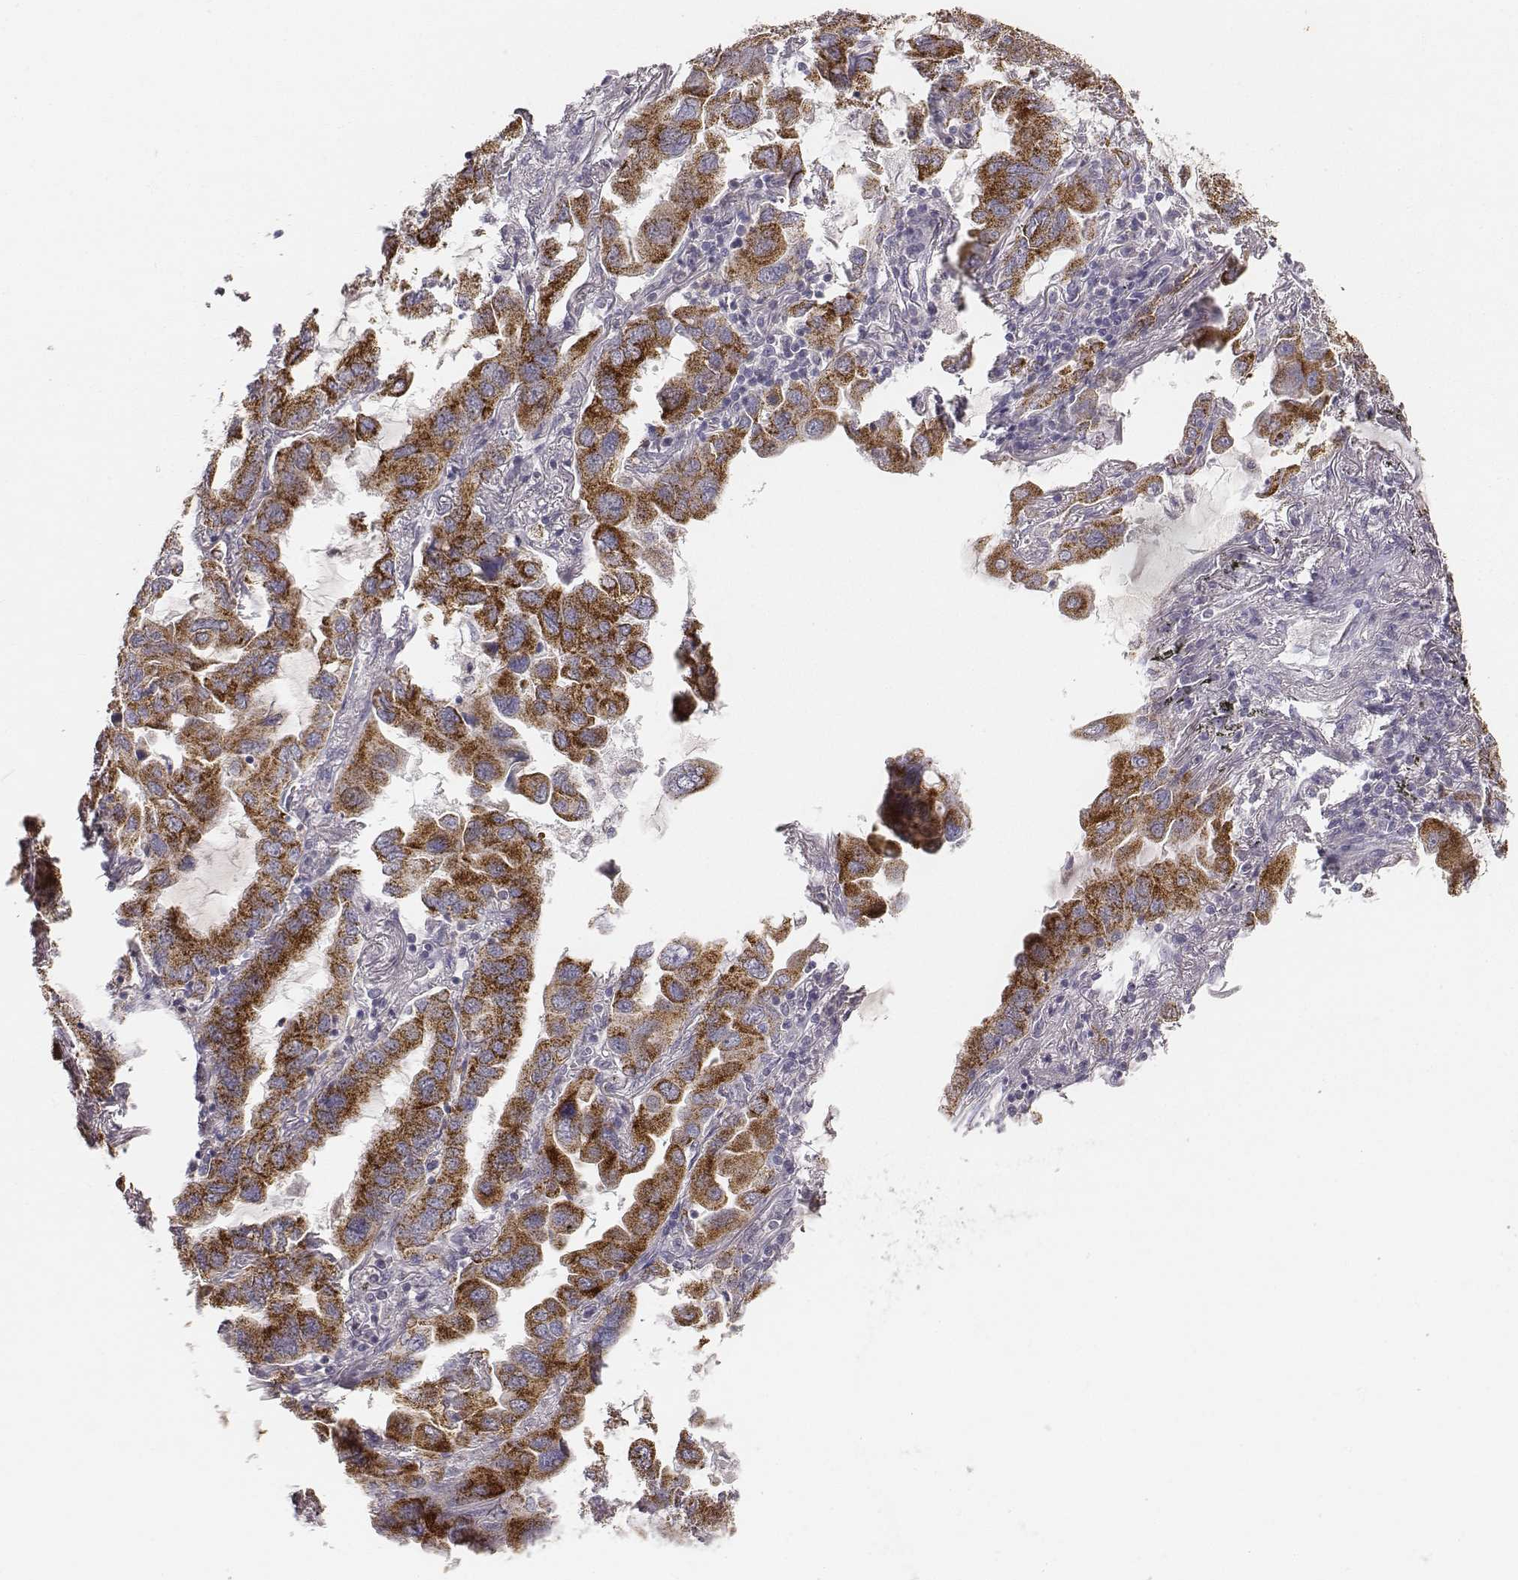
{"staining": {"intensity": "strong", "quantity": ">75%", "location": "cytoplasmic/membranous"}, "tissue": "lung cancer", "cell_type": "Tumor cells", "image_type": "cancer", "snomed": [{"axis": "morphology", "description": "Adenocarcinoma, NOS"}, {"axis": "topography", "description": "Lung"}], "caption": "Brown immunohistochemical staining in human lung cancer (adenocarcinoma) demonstrates strong cytoplasmic/membranous expression in approximately >75% of tumor cells.", "gene": "ABCD3", "patient": {"sex": "male", "age": 64}}